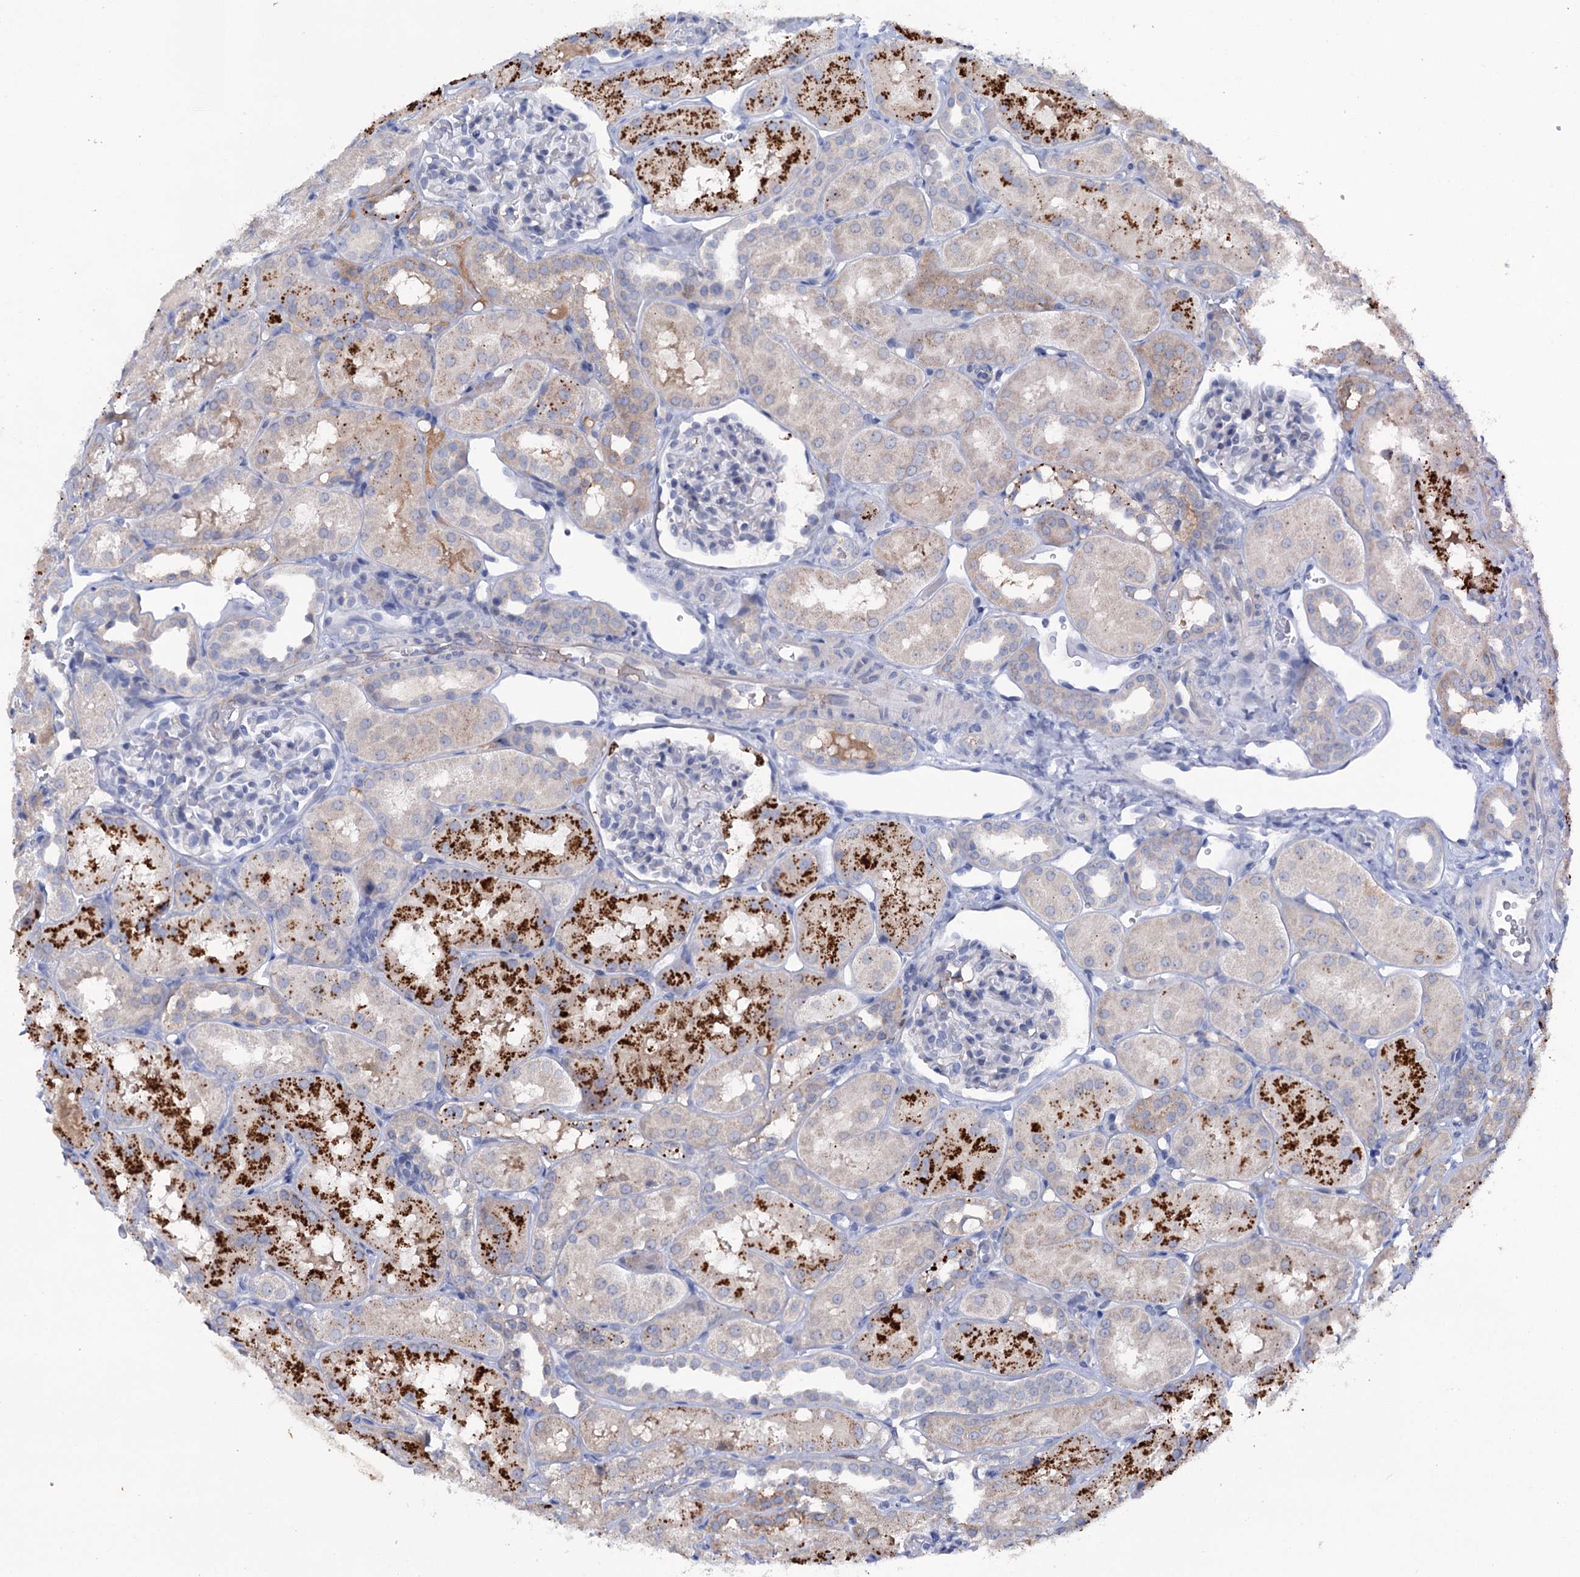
{"staining": {"intensity": "negative", "quantity": "none", "location": "none"}, "tissue": "kidney", "cell_type": "Cells in glomeruli", "image_type": "normal", "snomed": [{"axis": "morphology", "description": "Normal tissue, NOS"}, {"axis": "topography", "description": "Kidney"}, {"axis": "topography", "description": "Urinary bladder"}], "caption": "This histopathology image is of normal kidney stained with immunohistochemistry (IHC) to label a protein in brown with the nuclei are counter-stained blue. There is no staining in cells in glomeruli.", "gene": "FAM111B", "patient": {"sex": "male", "age": 16}}